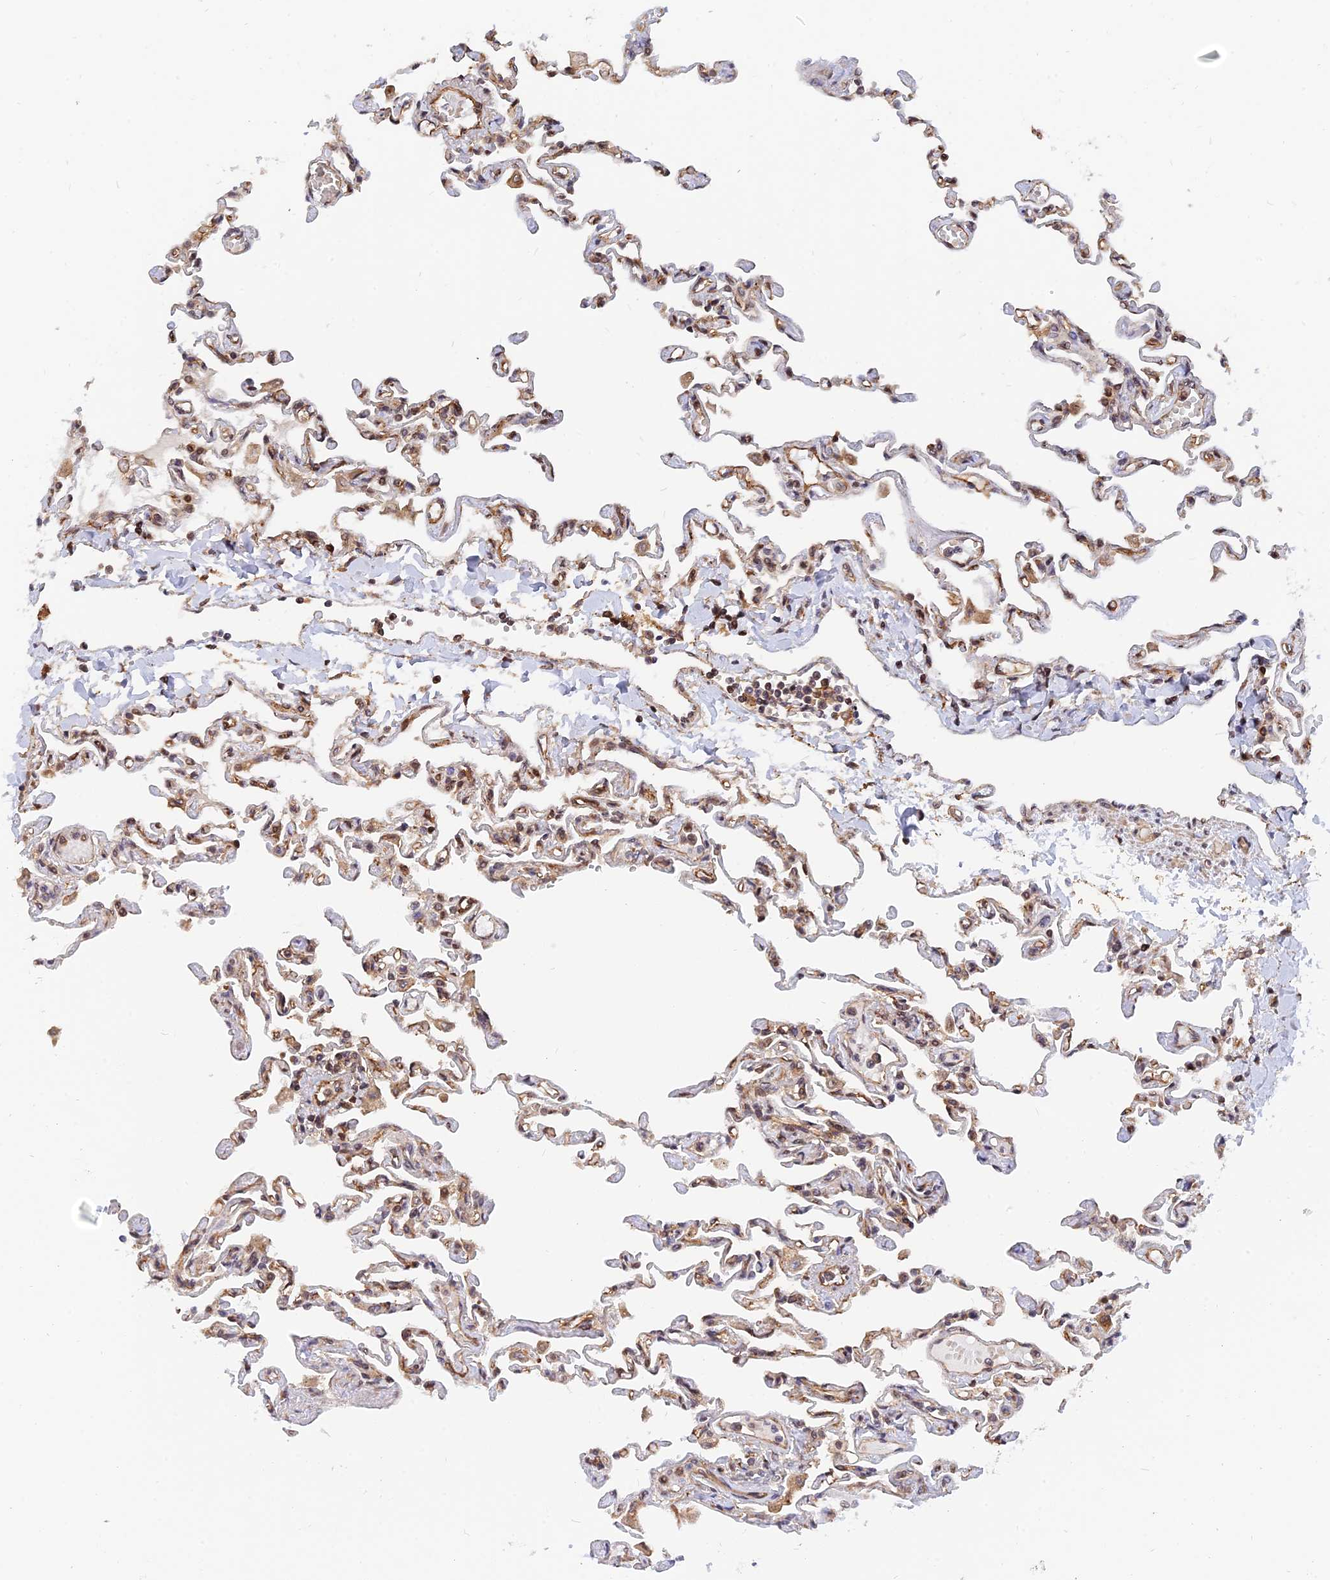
{"staining": {"intensity": "moderate", "quantity": ">75%", "location": "cytoplasmic/membranous,nuclear"}, "tissue": "lung", "cell_type": "Alveolar cells", "image_type": "normal", "snomed": [{"axis": "morphology", "description": "Normal tissue, NOS"}, {"axis": "topography", "description": "Lung"}], "caption": "Moderate cytoplasmic/membranous,nuclear positivity for a protein is appreciated in approximately >75% of alveolar cells of normal lung using immunohistochemistry.", "gene": "WDR41", "patient": {"sex": "male", "age": 21}}